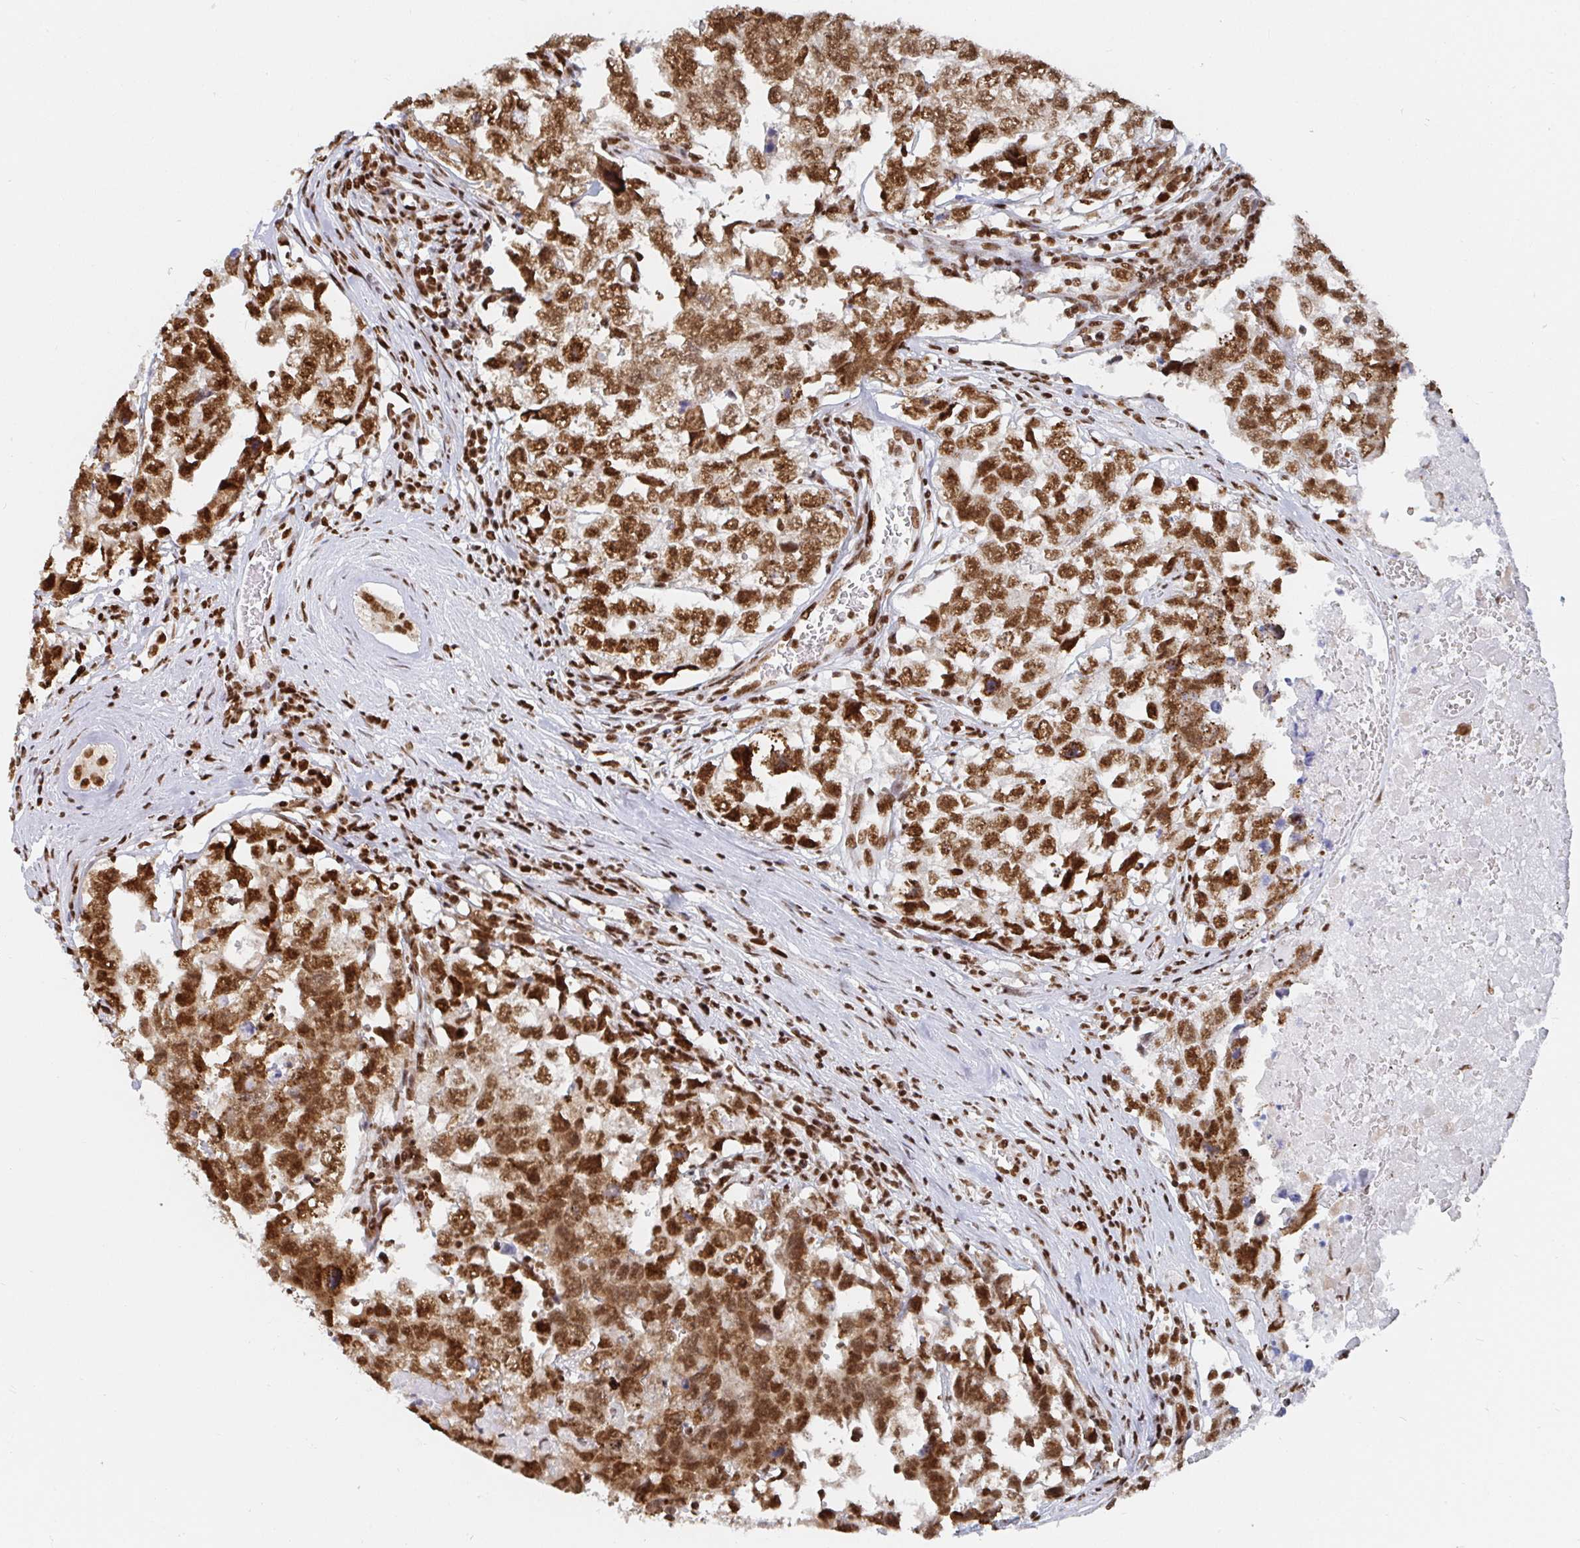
{"staining": {"intensity": "strong", "quantity": ">75%", "location": "nuclear"}, "tissue": "testis cancer", "cell_type": "Tumor cells", "image_type": "cancer", "snomed": [{"axis": "morphology", "description": "Carcinoma, Embryonal, NOS"}, {"axis": "topography", "description": "Testis"}], "caption": "The histopathology image reveals staining of embryonal carcinoma (testis), revealing strong nuclear protein staining (brown color) within tumor cells. (IHC, brightfield microscopy, high magnification).", "gene": "EWSR1", "patient": {"sex": "male", "age": 22}}